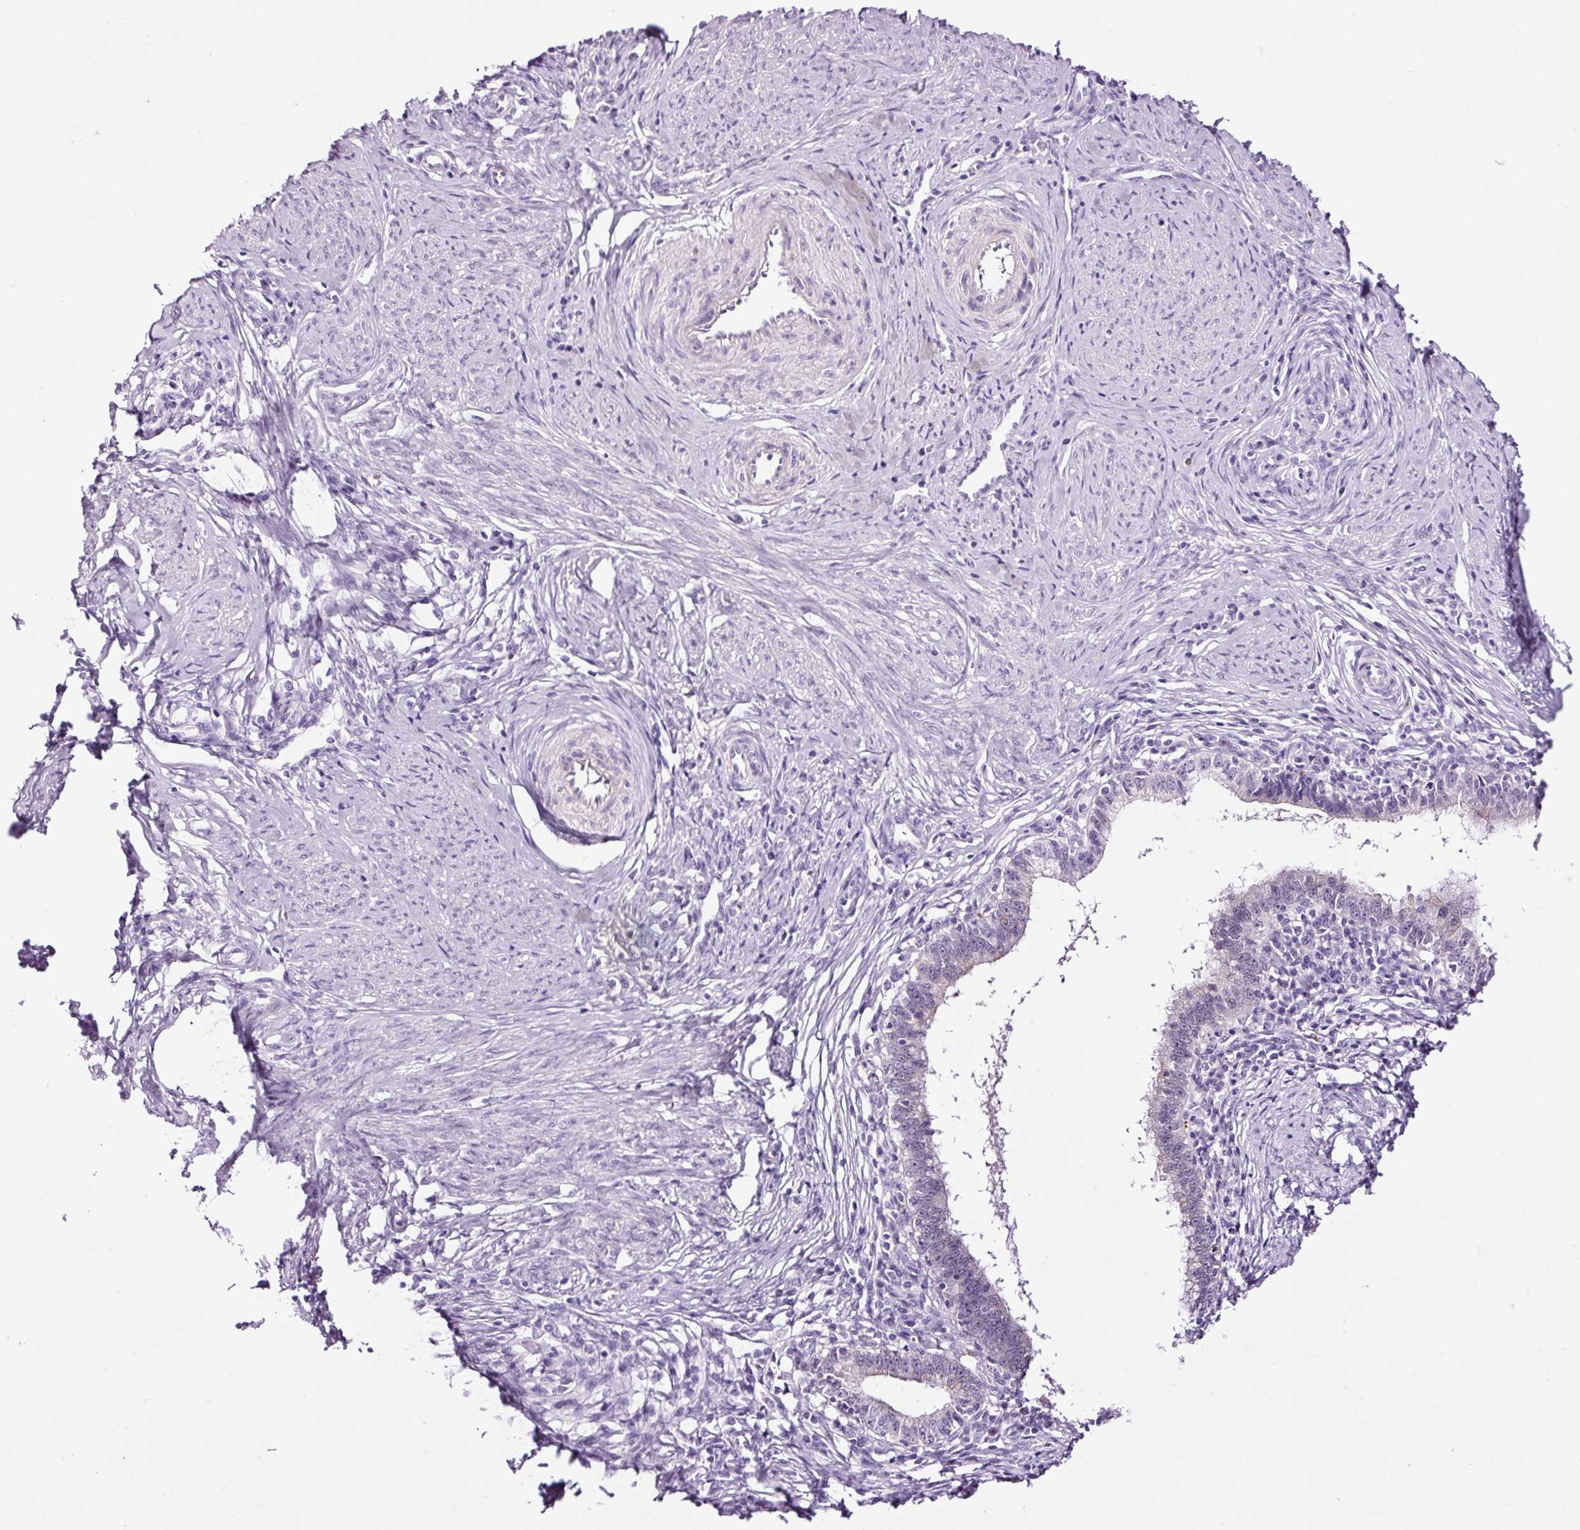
{"staining": {"intensity": "negative", "quantity": "none", "location": "none"}, "tissue": "cervical cancer", "cell_type": "Tumor cells", "image_type": "cancer", "snomed": [{"axis": "morphology", "description": "Adenocarcinoma, NOS"}, {"axis": "topography", "description": "Cervix"}], "caption": "Immunohistochemistry (IHC) histopathology image of neoplastic tissue: human adenocarcinoma (cervical) stained with DAB (3,3'-diaminobenzidine) exhibits no significant protein positivity in tumor cells.", "gene": "RTF2", "patient": {"sex": "female", "age": 36}}